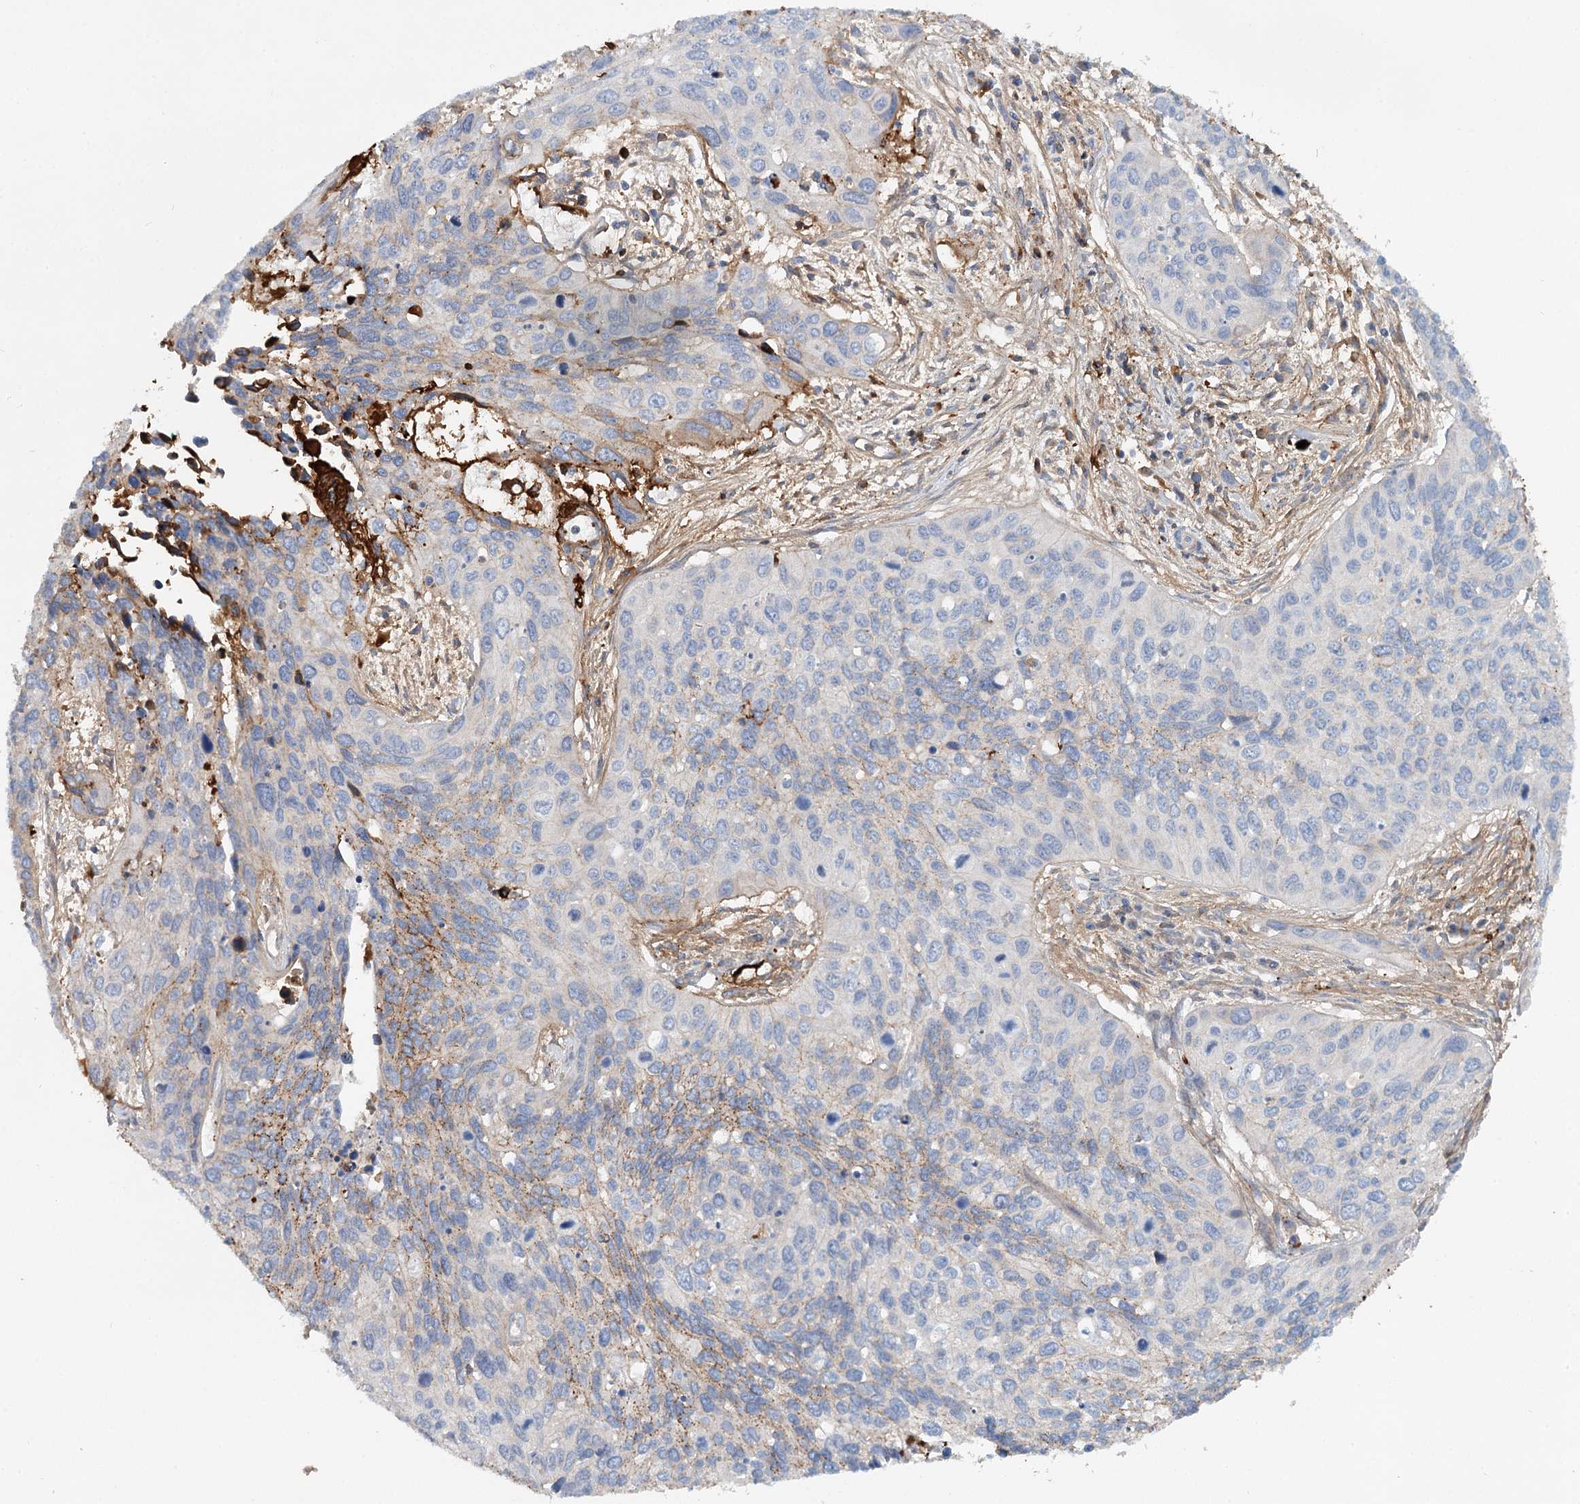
{"staining": {"intensity": "strong", "quantity": "<25%", "location": "cytoplasmic/membranous"}, "tissue": "cervical cancer", "cell_type": "Tumor cells", "image_type": "cancer", "snomed": [{"axis": "morphology", "description": "Squamous cell carcinoma, NOS"}, {"axis": "topography", "description": "Cervix"}], "caption": "This image demonstrates immunohistochemistry (IHC) staining of human cervical squamous cell carcinoma, with medium strong cytoplasmic/membranous expression in approximately <25% of tumor cells.", "gene": "ALKBH8", "patient": {"sex": "female", "age": 55}}